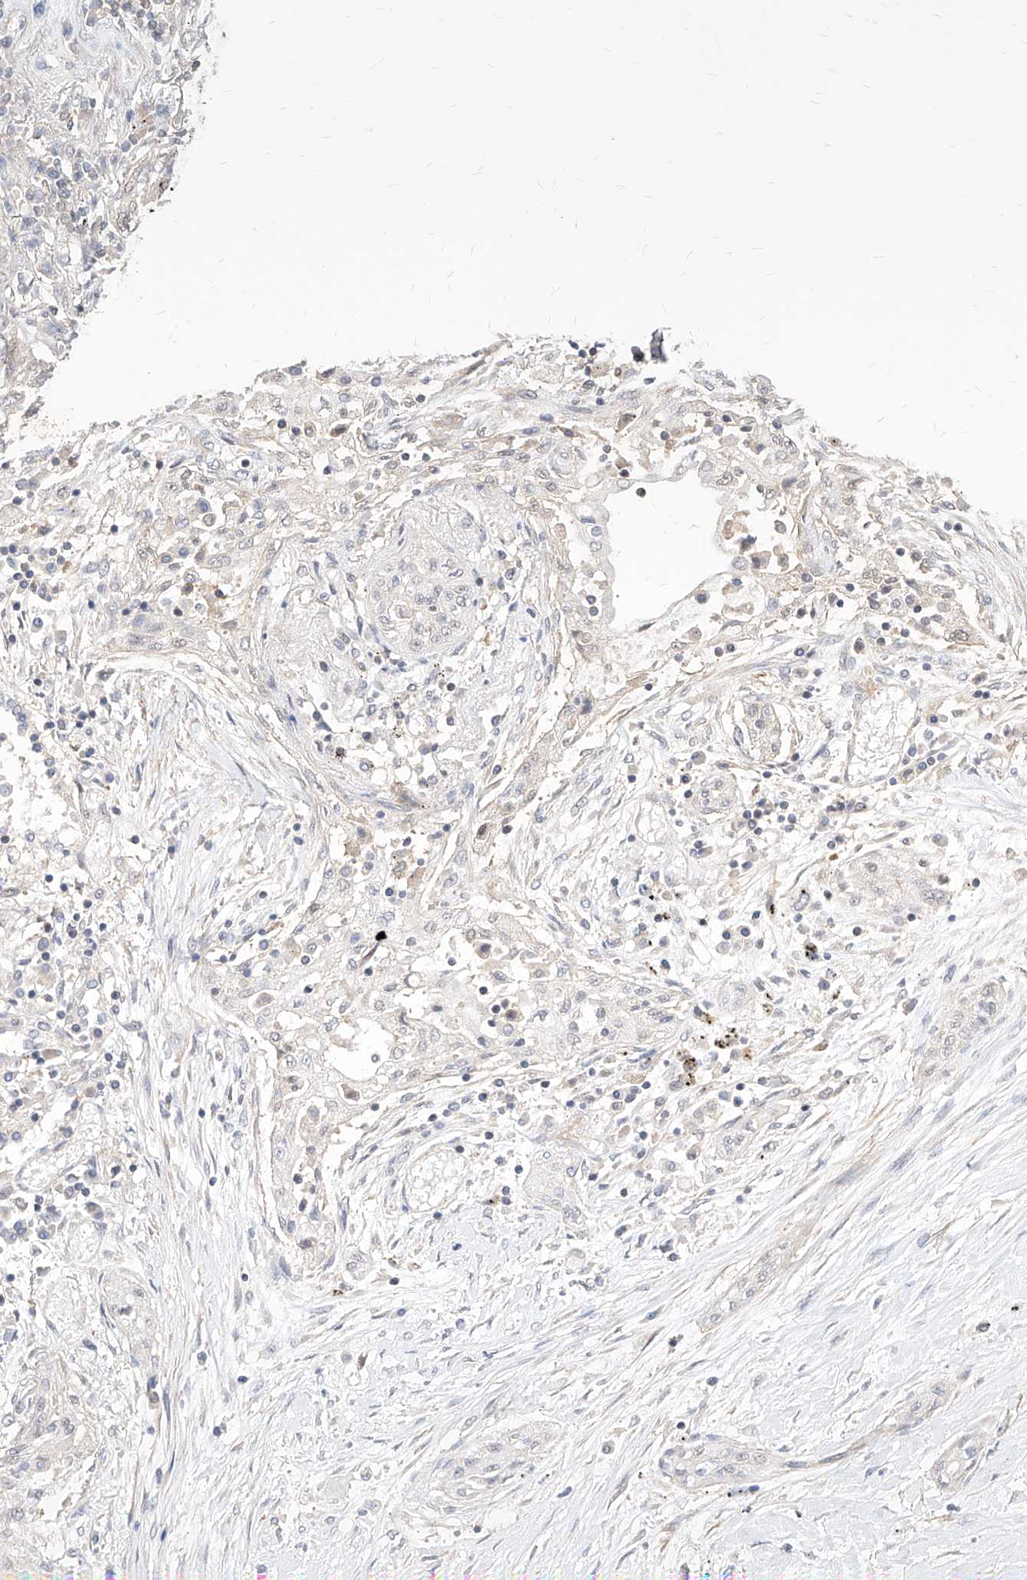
{"staining": {"intensity": "negative", "quantity": "none", "location": "none"}, "tissue": "lung cancer", "cell_type": "Tumor cells", "image_type": "cancer", "snomed": [{"axis": "morphology", "description": "Squamous cell carcinoma, NOS"}, {"axis": "topography", "description": "Lung"}], "caption": "Squamous cell carcinoma (lung) stained for a protein using immunohistochemistry (IHC) shows no positivity tumor cells.", "gene": "TSNAX", "patient": {"sex": "female", "age": 47}}